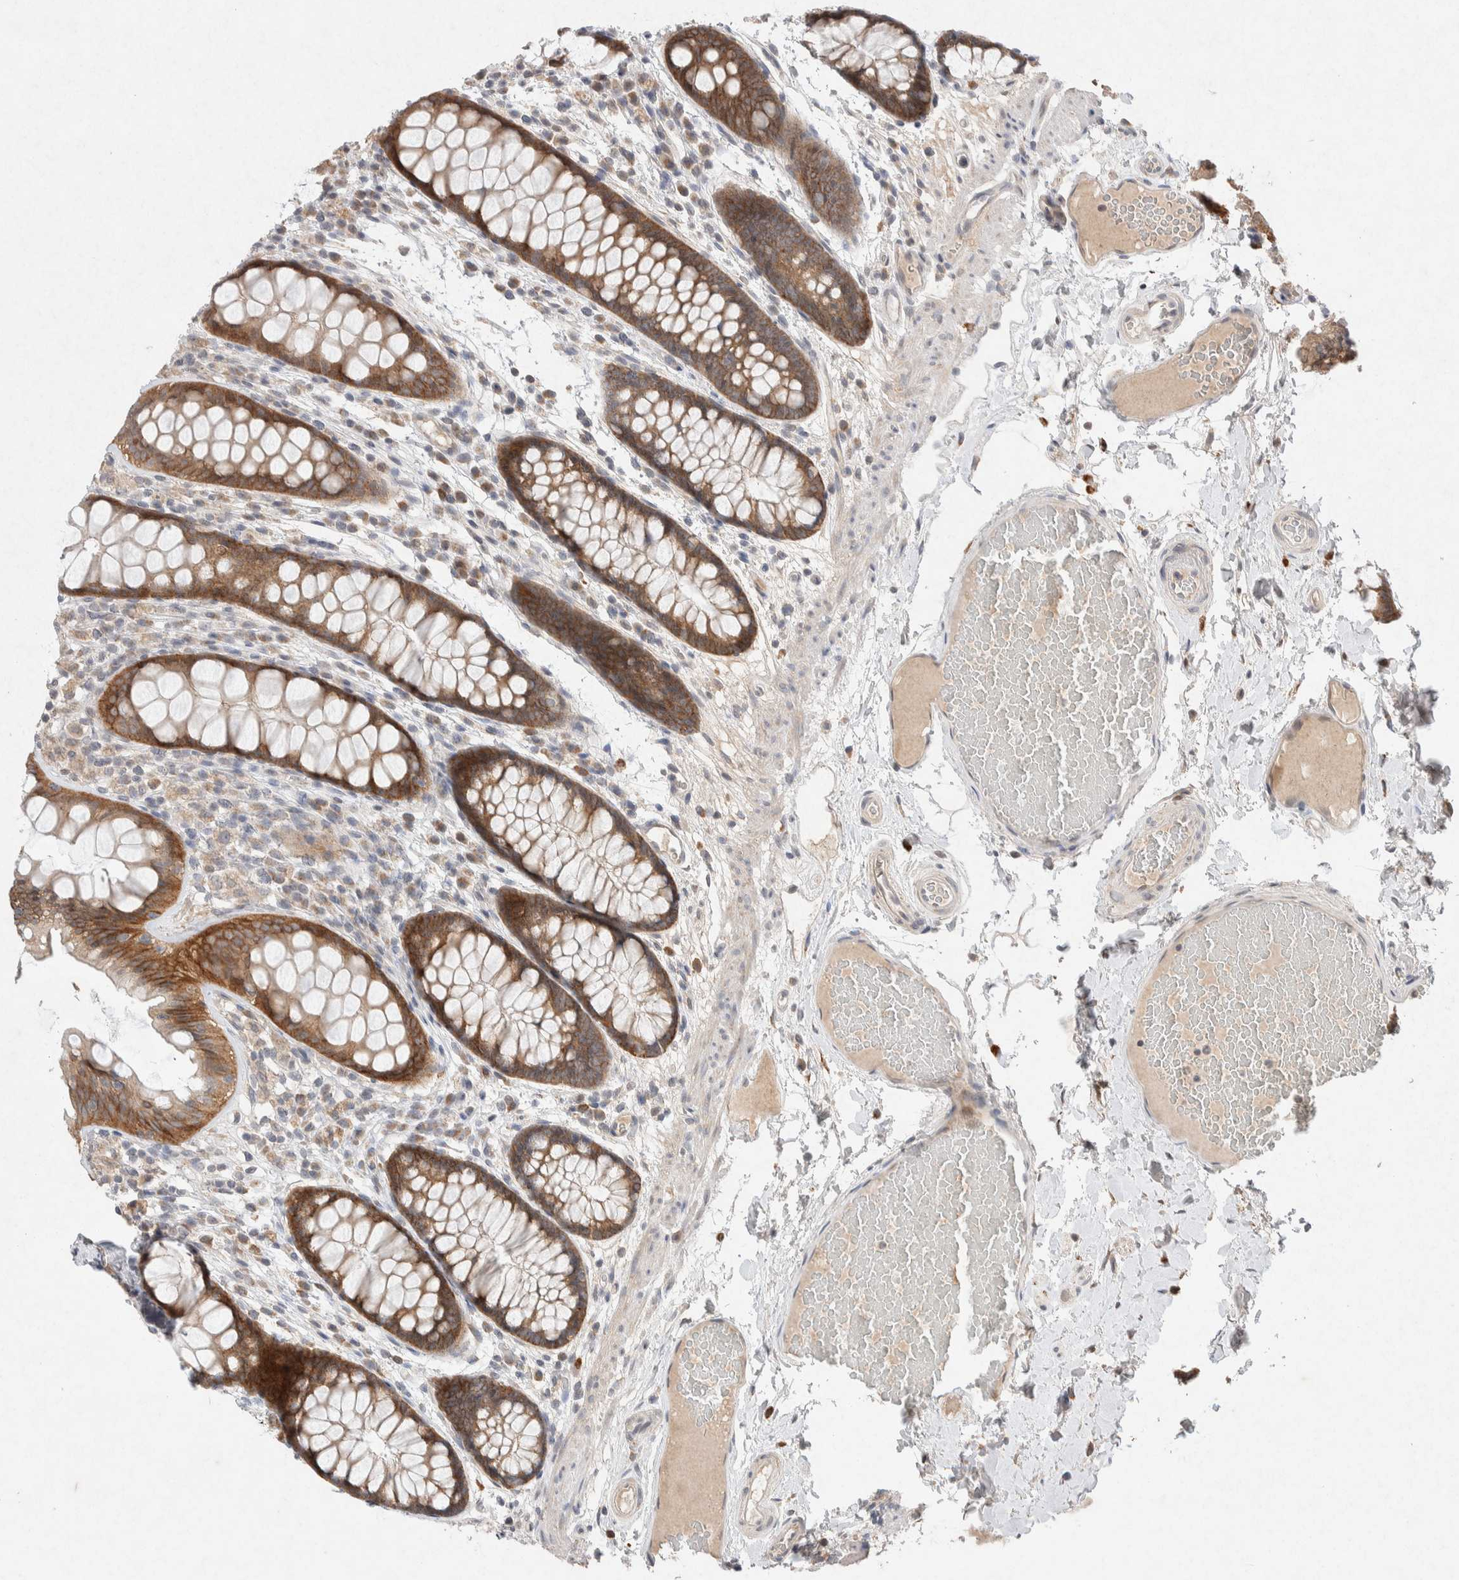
{"staining": {"intensity": "negative", "quantity": "none", "location": "none"}, "tissue": "colon", "cell_type": "Endothelial cells", "image_type": "normal", "snomed": [{"axis": "morphology", "description": "Normal tissue, NOS"}, {"axis": "topography", "description": "Colon"}], "caption": "An image of colon stained for a protein shows no brown staining in endothelial cells.", "gene": "CMTM4", "patient": {"sex": "female", "age": 56}}